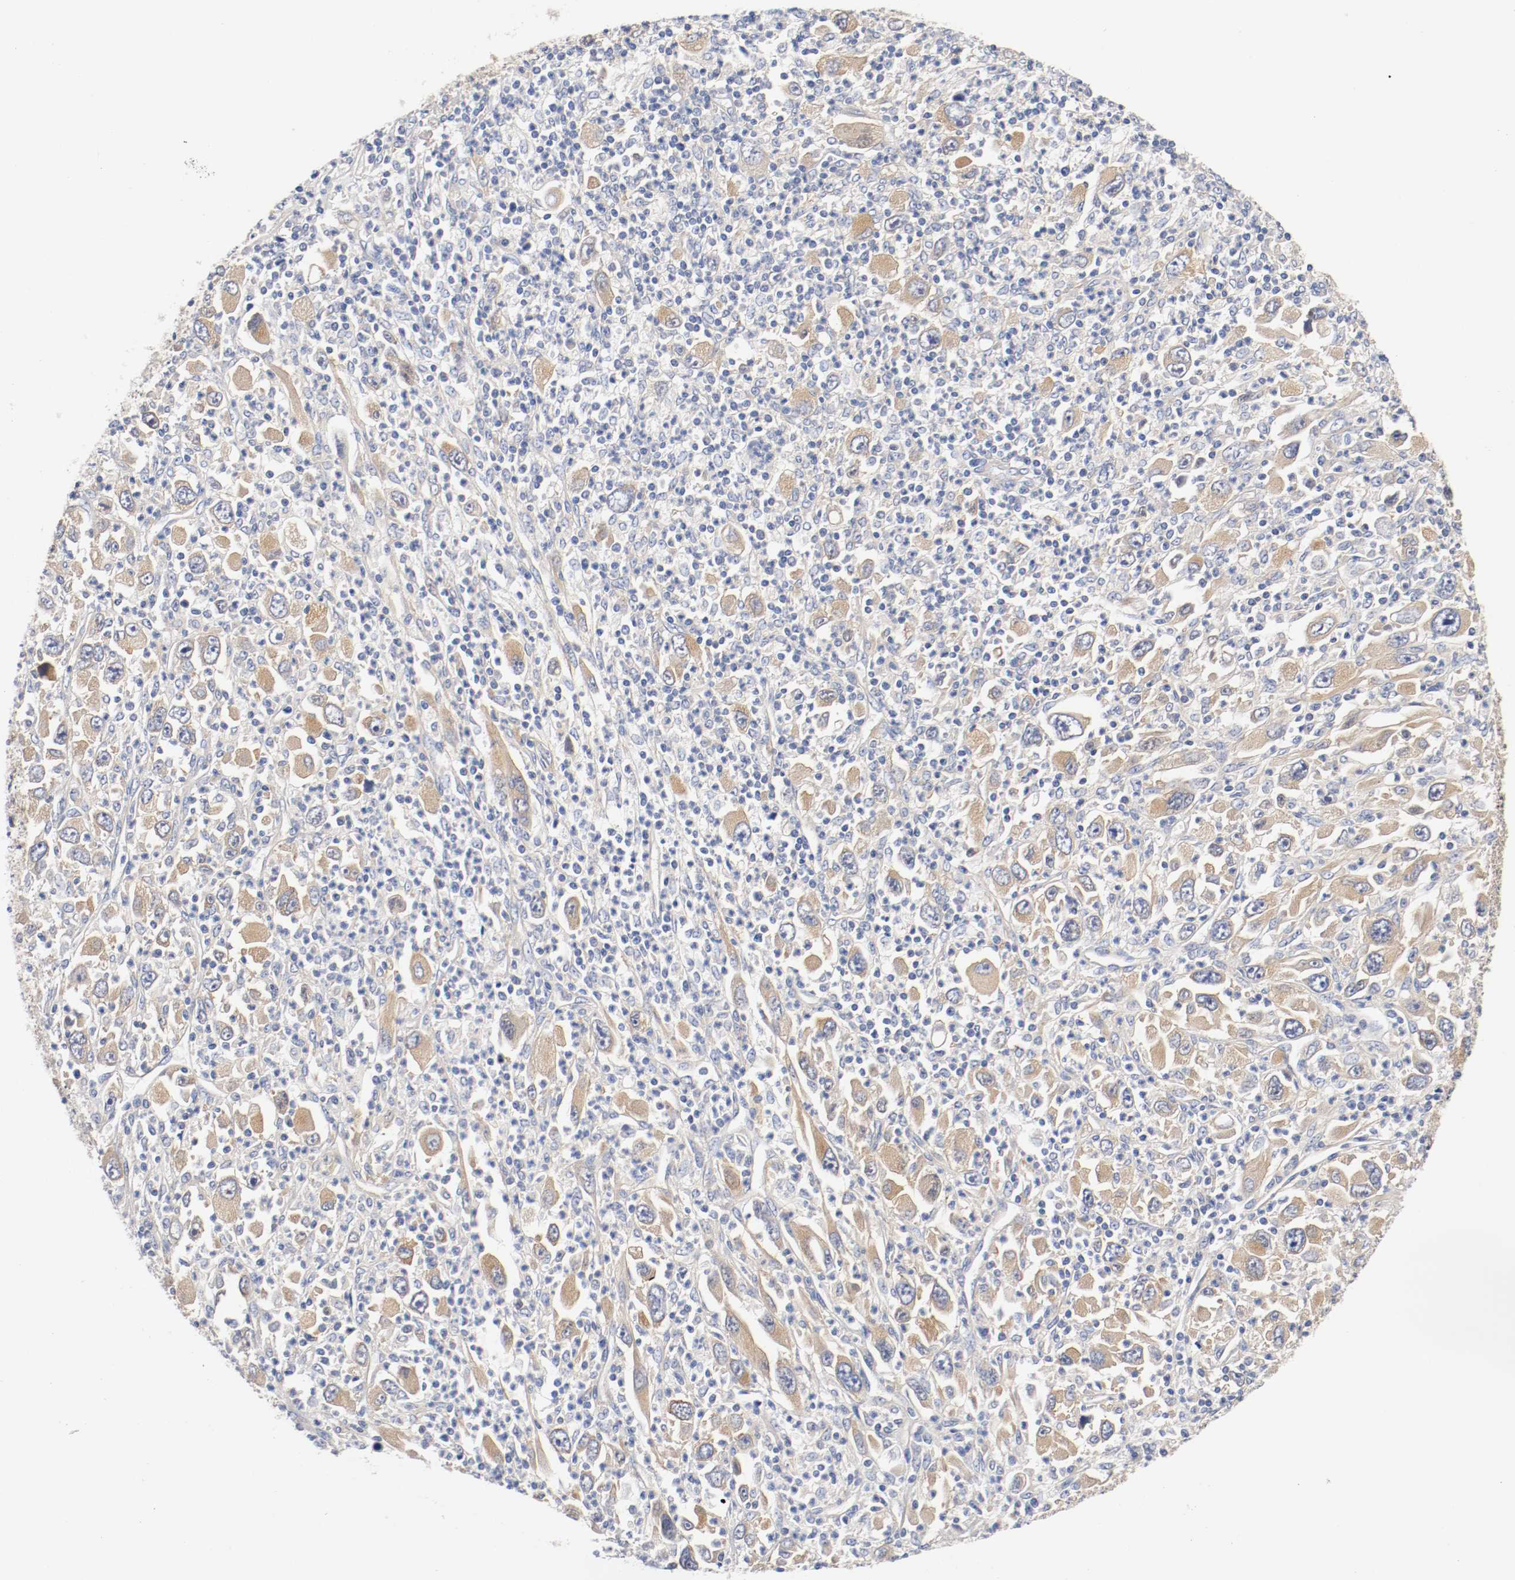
{"staining": {"intensity": "moderate", "quantity": ">75%", "location": "cytoplasmic/membranous"}, "tissue": "melanoma", "cell_type": "Tumor cells", "image_type": "cancer", "snomed": [{"axis": "morphology", "description": "Malignant melanoma, Metastatic site"}, {"axis": "topography", "description": "Skin"}], "caption": "Brown immunohistochemical staining in human melanoma shows moderate cytoplasmic/membranous staining in approximately >75% of tumor cells.", "gene": "HGS", "patient": {"sex": "female", "age": 56}}